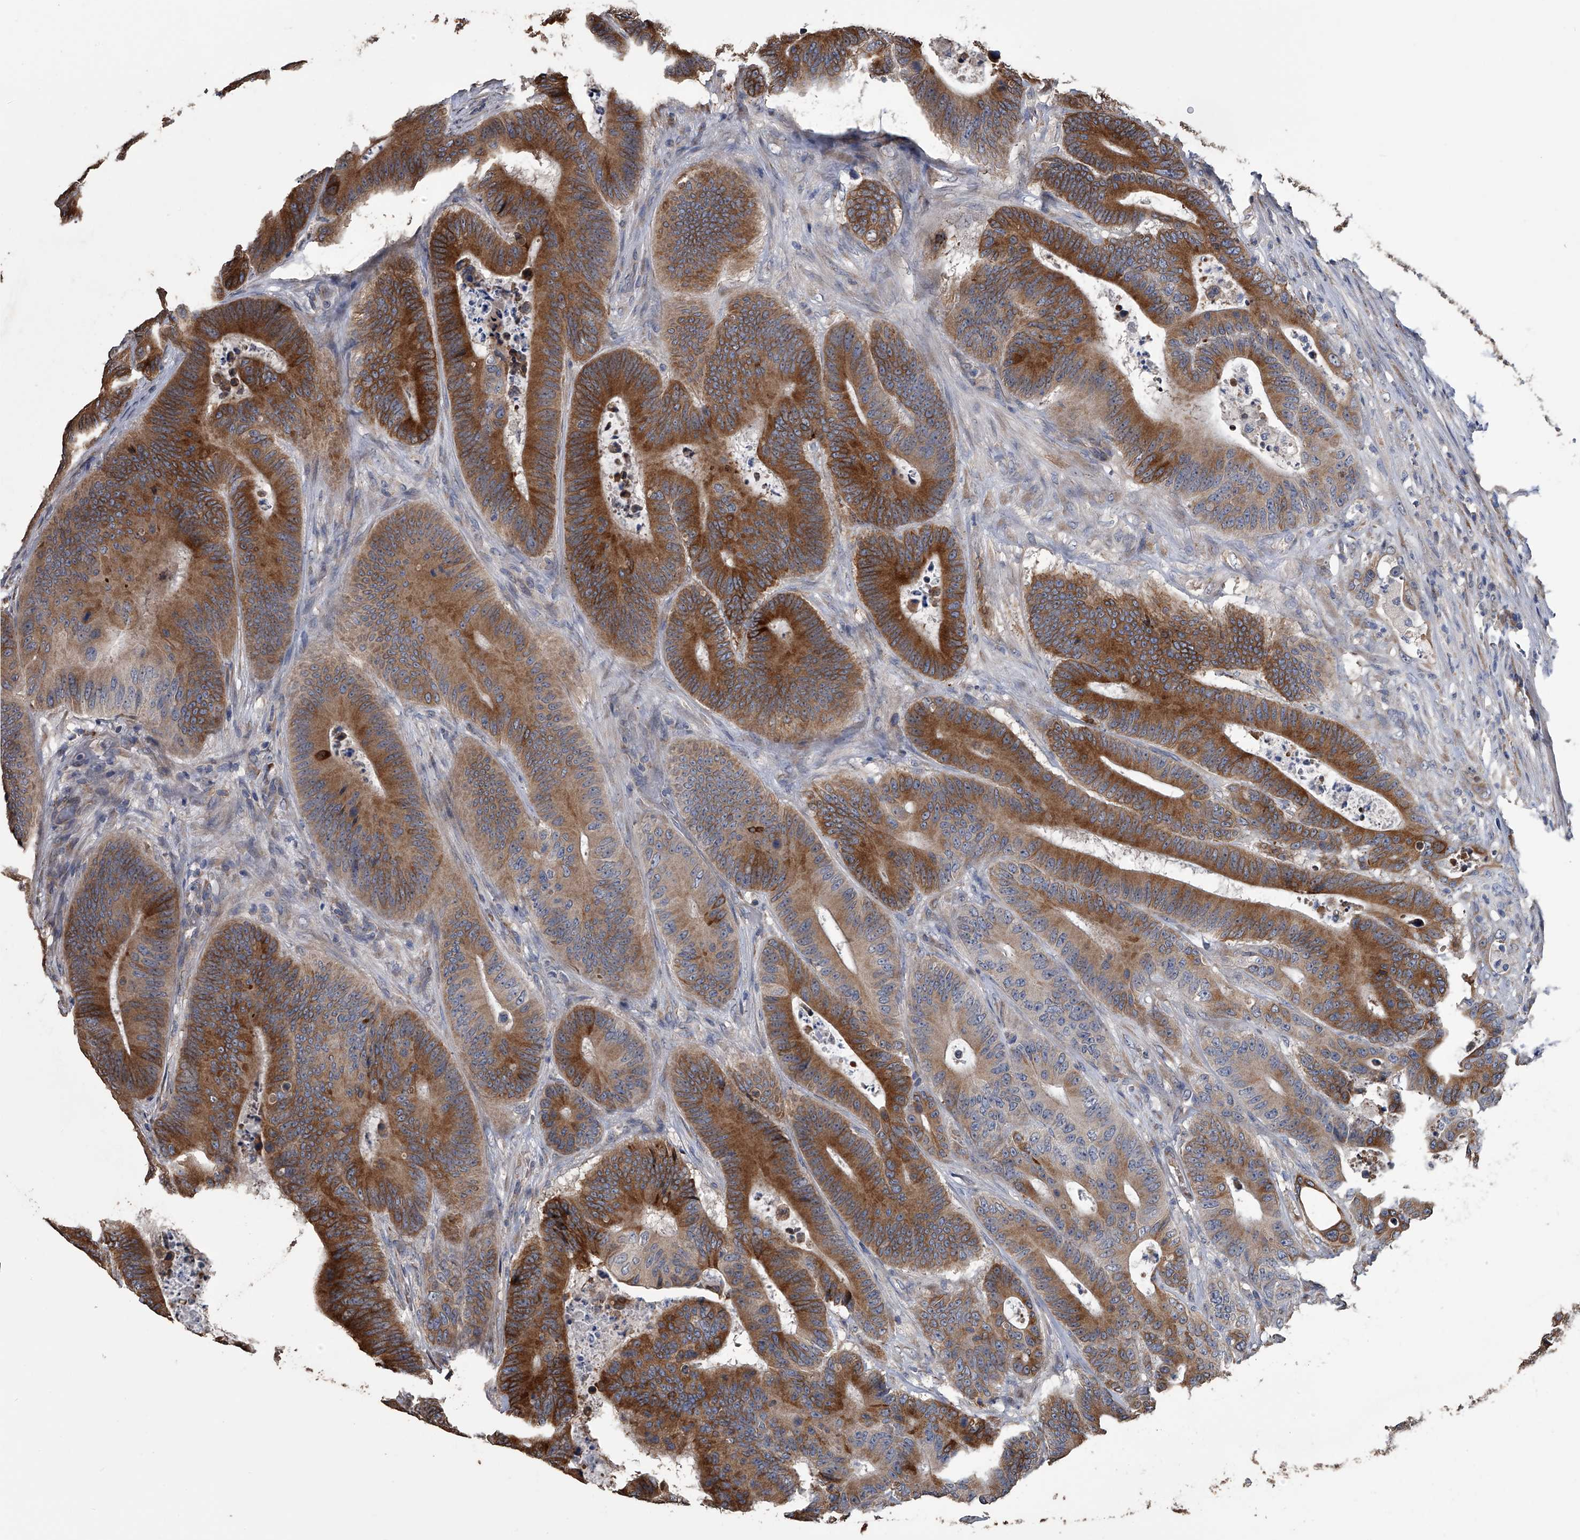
{"staining": {"intensity": "strong", "quantity": ">75%", "location": "cytoplasmic/membranous"}, "tissue": "colorectal cancer", "cell_type": "Tumor cells", "image_type": "cancer", "snomed": [{"axis": "morphology", "description": "Adenocarcinoma, NOS"}, {"axis": "topography", "description": "Colon"}], "caption": "An immunohistochemistry micrograph of tumor tissue is shown. Protein staining in brown labels strong cytoplasmic/membranous positivity in adenocarcinoma (colorectal) within tumor cells. (Stains: DAB (3,3'-diaminobenzidine) in brown, nuclei in blue, Microscopy: brightfield microscopy at high magnification).", "gene": "PCLO", "patient": {"sex": "male", "age": 83}}